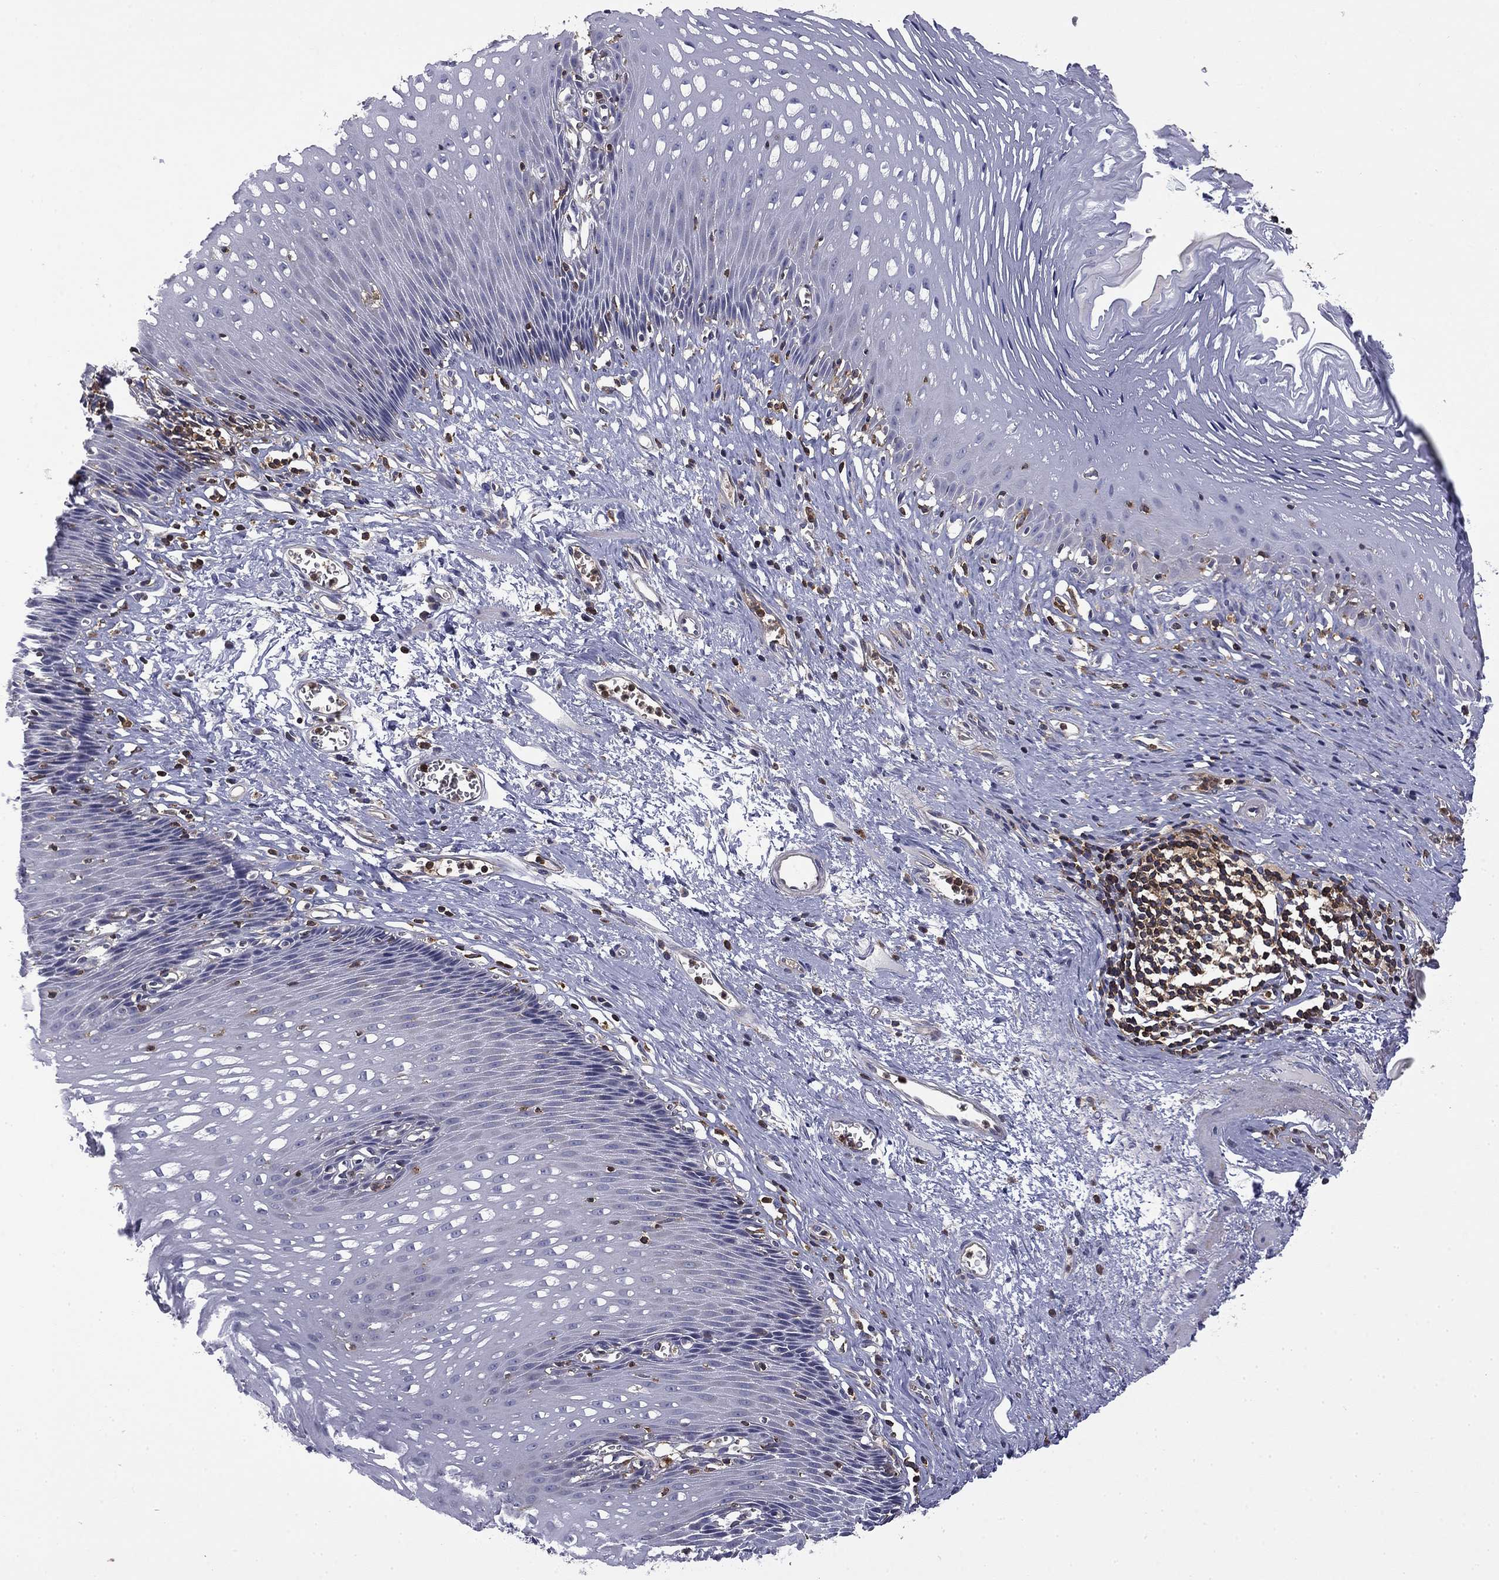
{"staining": {"intensity": "negative", "quantity": "none", "location": "none"}, "tissue": "esophagus", "cell_type": "Squamous epithelial cells", "image_type": "normal", "snomed": [{"axis": "morphology", "description": "Normal tissue, NOS"}, {"axis": "morphology", "description": "Adenocarcinoma, NOS"}, {"axis": "topography", "description": "Esophagus"}, {"axis": "topography", "description": "Stomach, upper"}], "caption": "Immunohistochemistry image of normal esophagus: esophagus stained with DAB shows no significant protein positivity in squamous epithelial cells.", "gene": "ARHGAP45", "patient": {"sex": "male", "age": 74}}